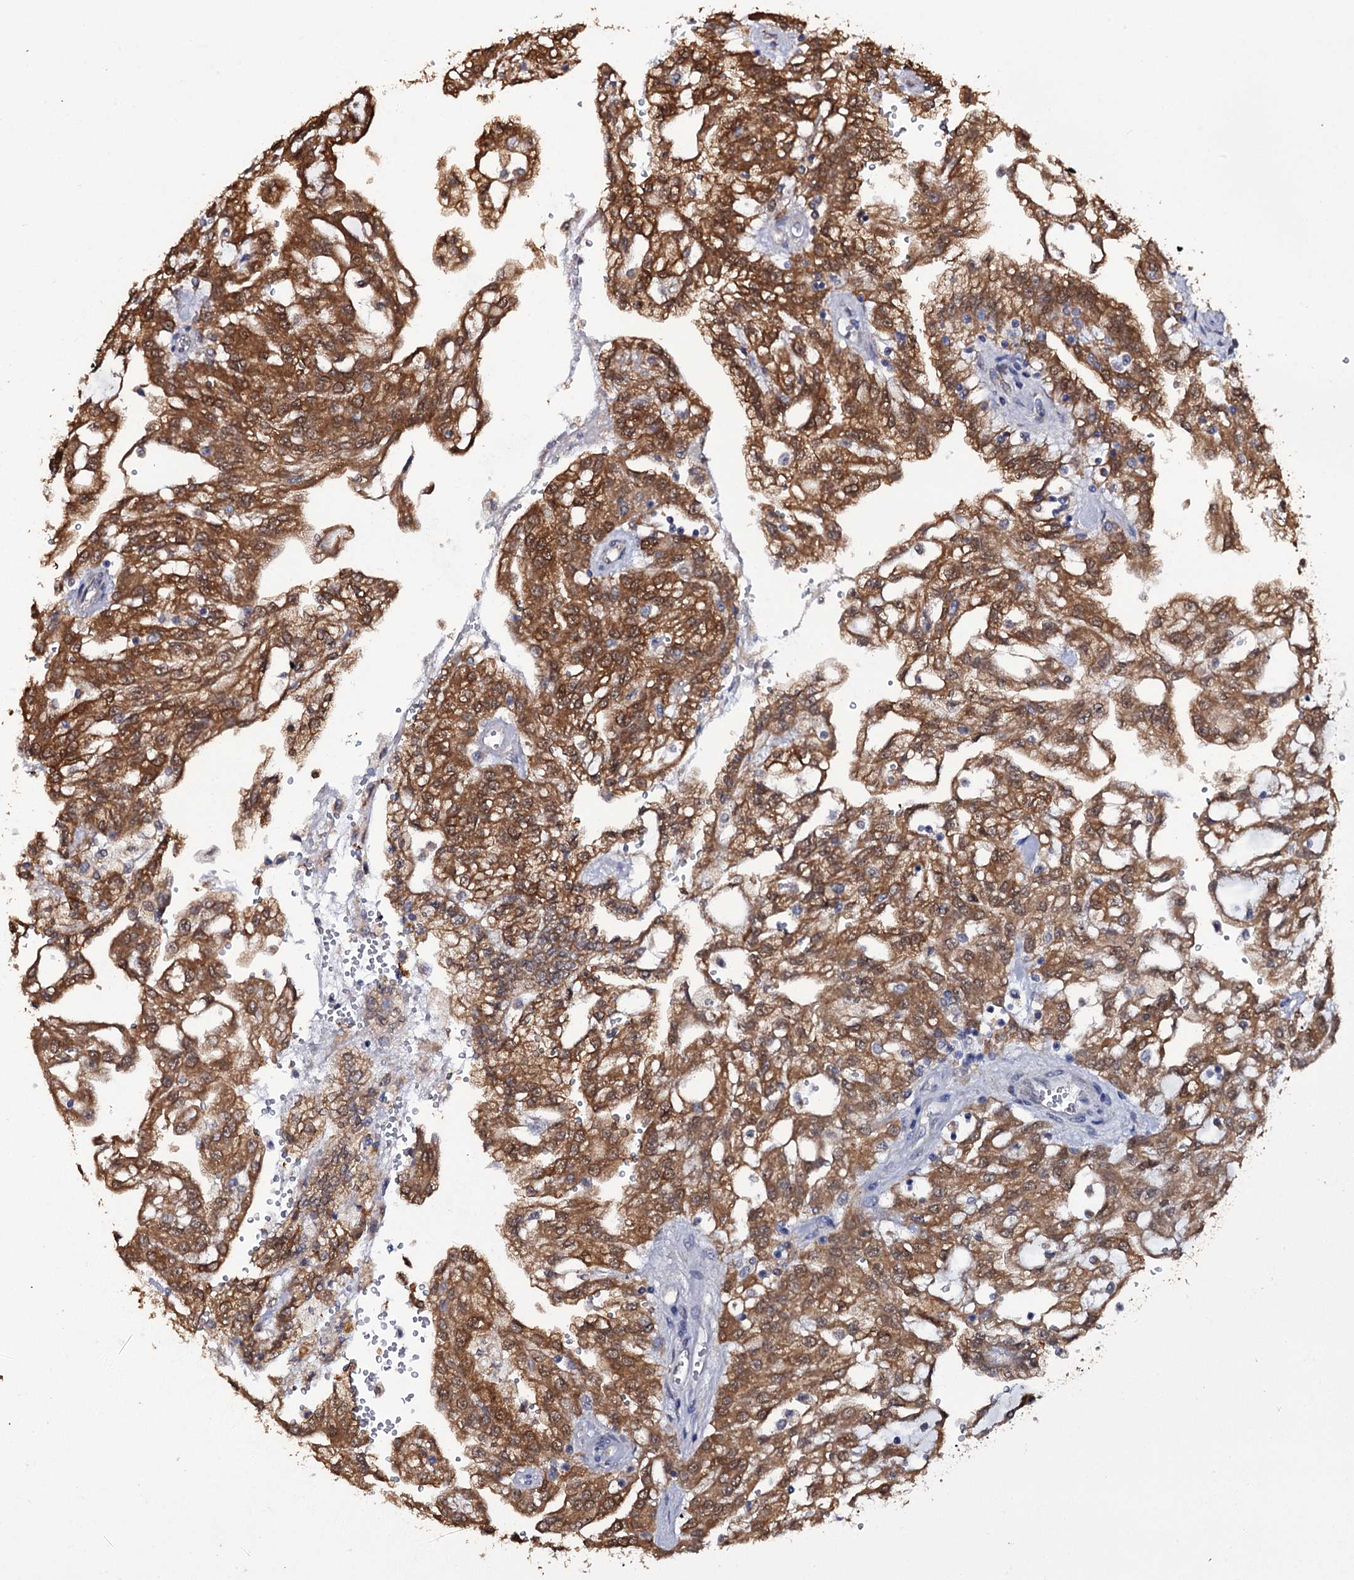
{"staining": {"intensity": "strong", "quantity": ">75%", "location": "cytoplasmic/membranous"}, "tissue": "renal cancer", "cell_type": "Tumor cells", "image_type": "cancer", "snomed": [{"axis": "morphology", "description": "Adenocarcinoma, NOS"}, {"axis": "topography", "description": "Kidney"}], "caption": "Immunohistochemistry (IHC) (DAB) staining of human renal cancer demonstrates strong cytoplasmic/membranous protein expression in about >75% of tumor cells.", "gene": "CRYL1", "patient": {"sex": "male", "age": 63}}